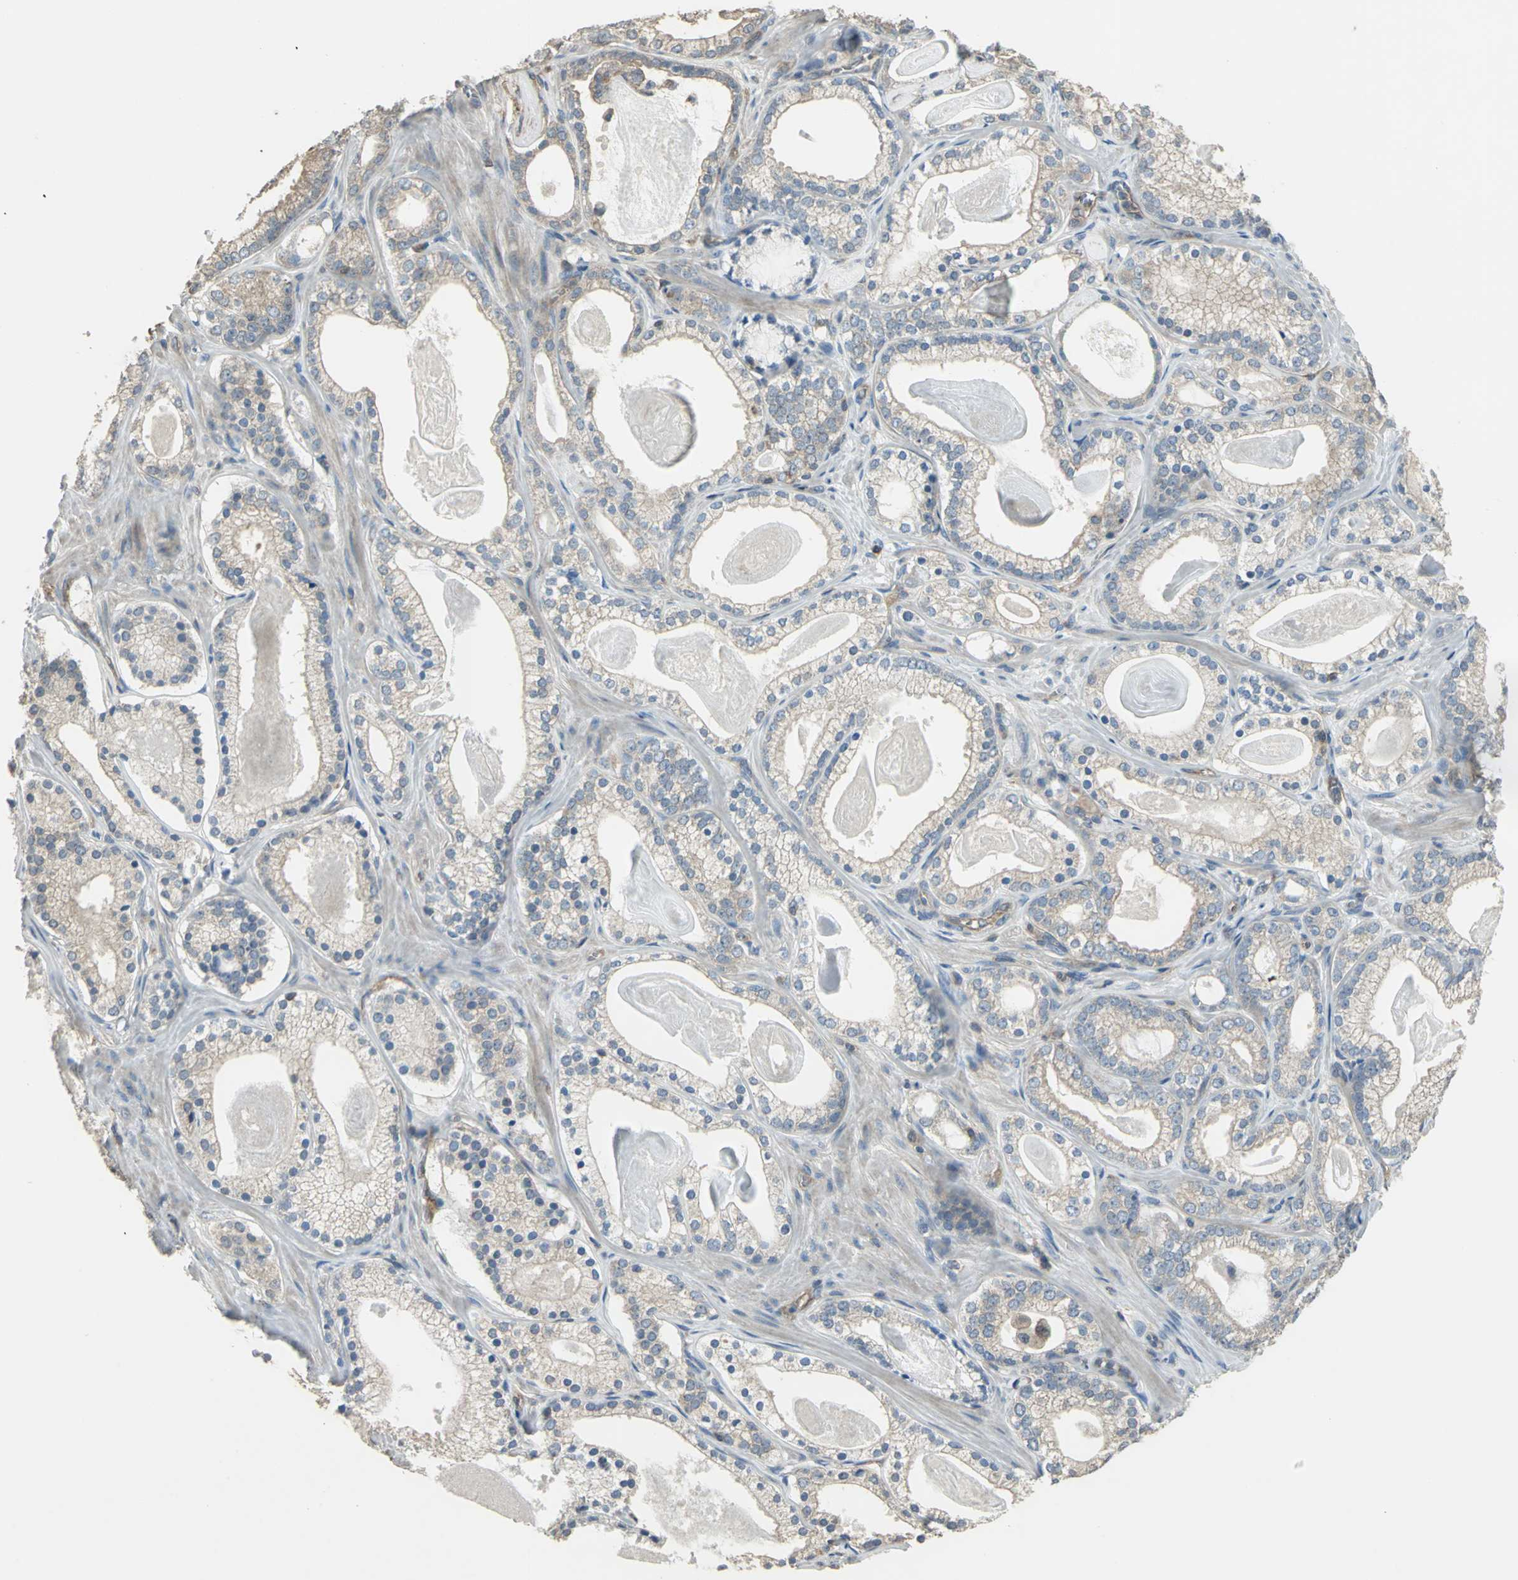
{"staining": {"intensity": "moderate", "quantity": "25%-75%", "location": "cytoplasmic/membranous"}, "tissue": "prostate cancer", "cell_type": "Tumor cells", "image_type": "cancer", "snomed": [{"axis": "morphology", "description": "Adenocarcinoma, Low grade"}, {"axis": "topography", "description": "Prostate"}], "caption": "A brown stain shows moderate cytoplasmic/membranous staining of a protein in prostate cancer (low-grade adenocarcinoma) tumor cells.", "gene": "RAPGEF1", "patient": {"sex": "male", "age": 59}}